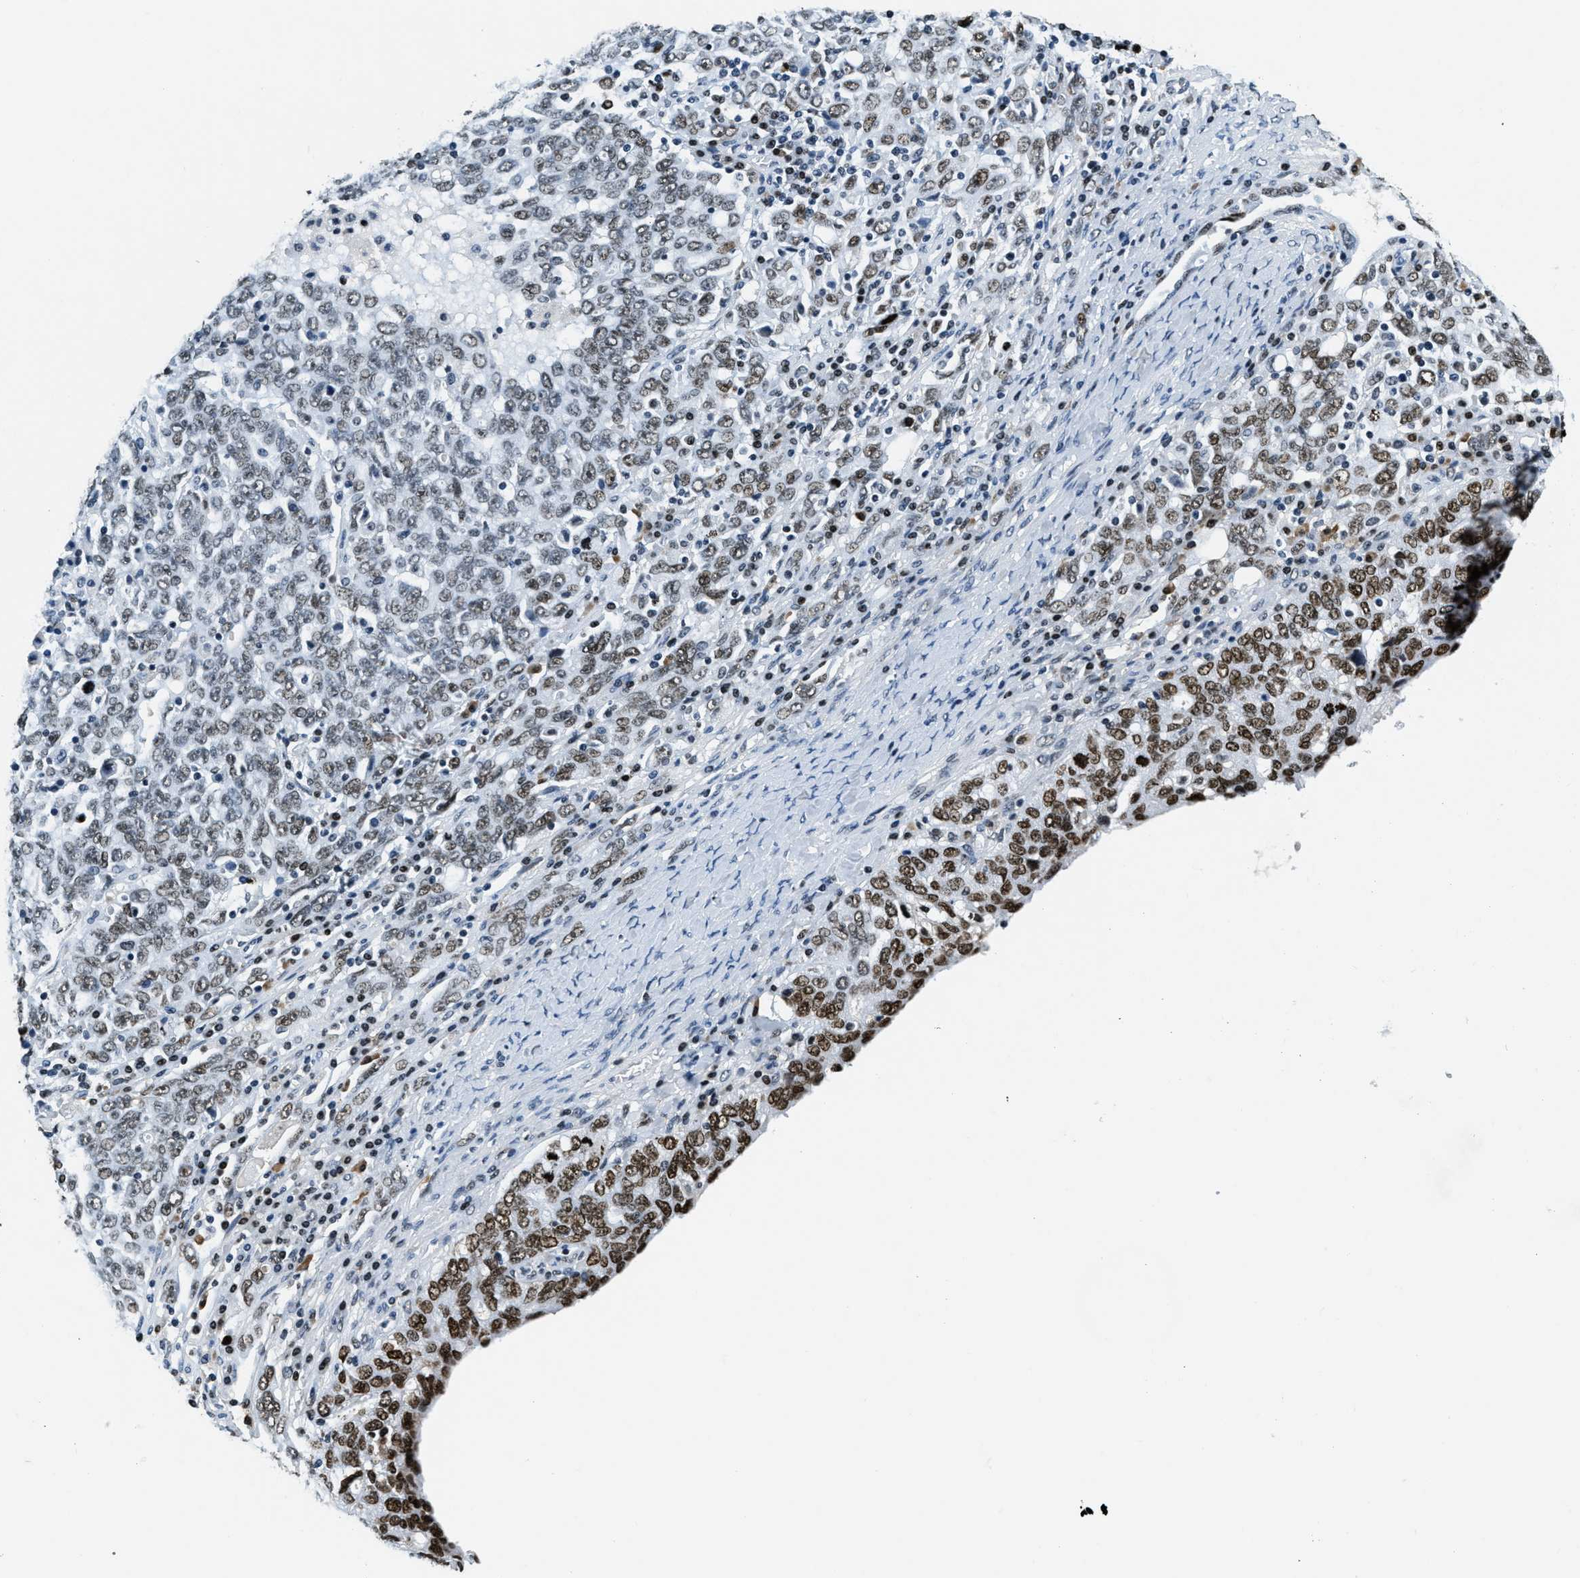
{"staining": {"intensity": "moderate", "quantity": ">75%", "location": "nuclear"}, "tissue": "ovarian cancer", "cell_type": "Tumor cells", "image_type": "cancer", "snomed": [{"axis": "morphology", "description": "Carcinoma, endometroid"}, {"axis": "topography", "description": "Ovary"}], "caption": "Ovarian endometroid carcinoma stained for a protein (brown) displays moderate nuclear positive staining in approximately >75% of tumor cells.", "gene": "TOP1", "patient": {"sex": "female", "age": 62}}